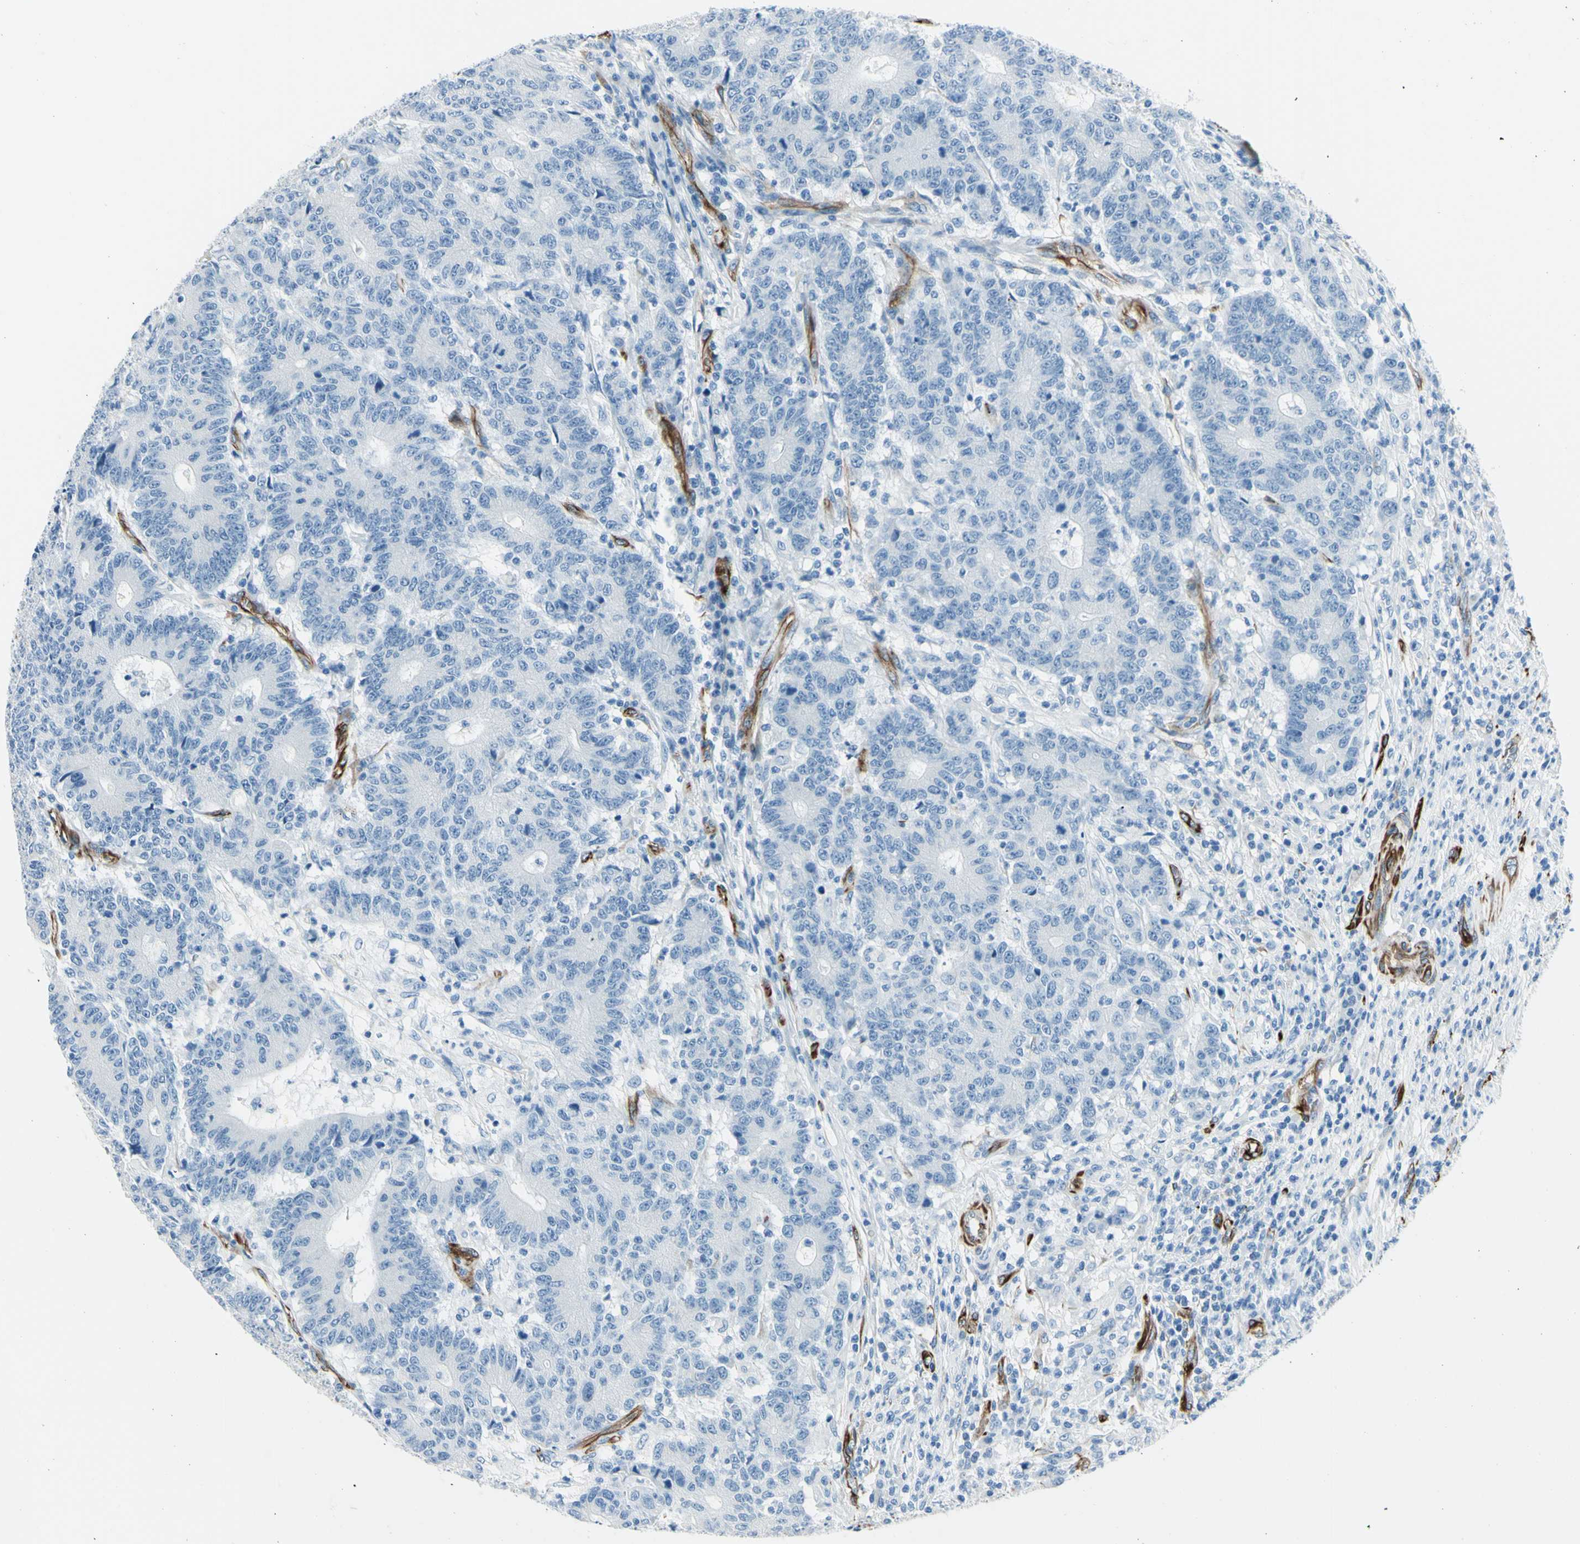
{"staining": {"intensity": "negative", "quantity": "none", "location": "none"}, "tissue": "colorectal cancer", "cell_type": "Tumor cells", "image_type": "cancer", "snomed": [{"axis": "morphology", "description": "Normal tissue, NOS"}, {"axis": "morphology", "description": "Adenocarcinoma, NOS"}, {"axis": "topography", "description": "Colon"}], "caption": "Colorectal adenocarcinoma stained for a protein using immunohistochemistry (IHC) demonstrates no positivity tumor cells.", "gene": "PTH2R", "patient": {"sex": "female", "age": 75}}